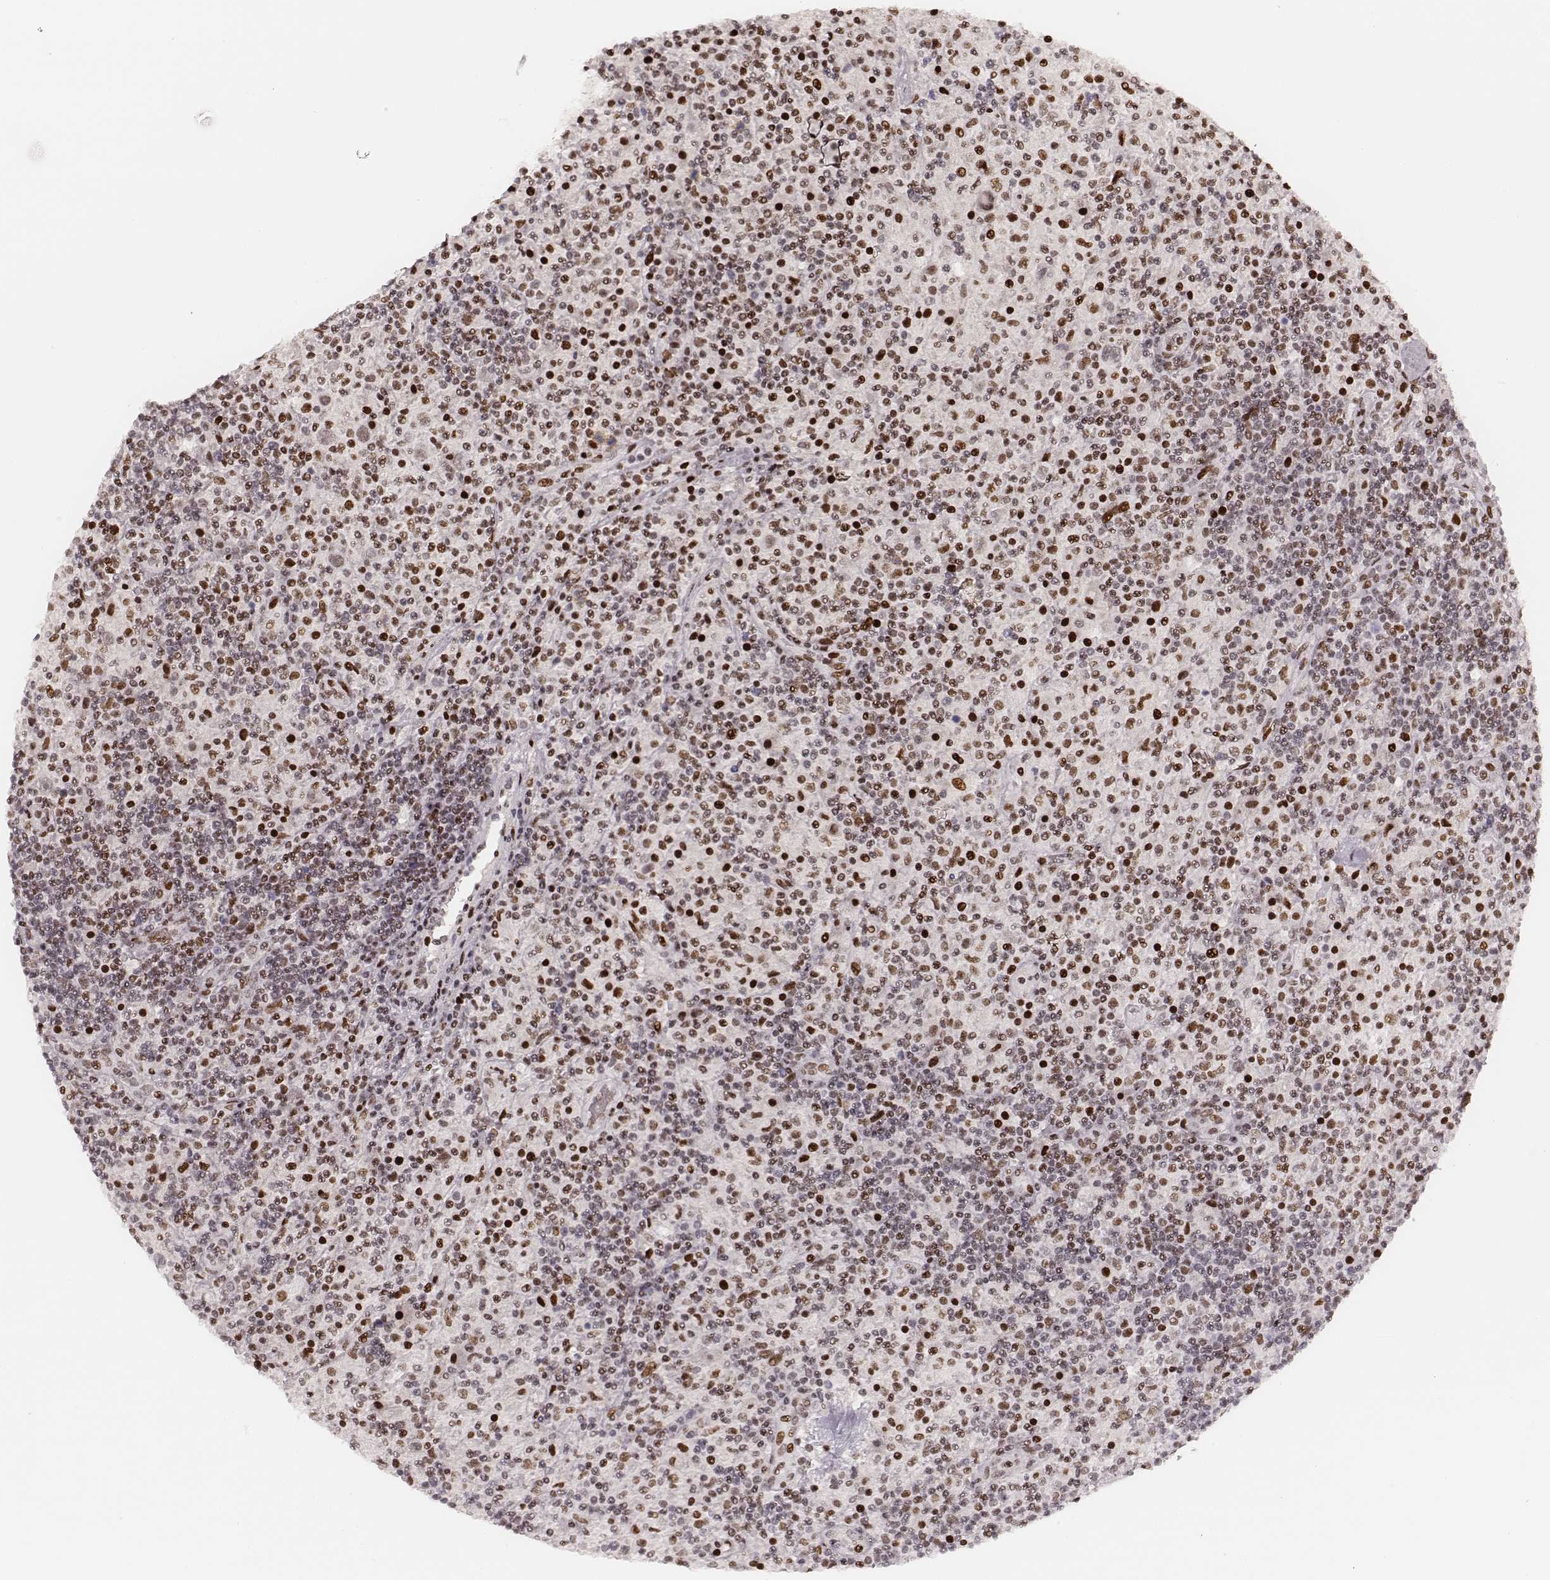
{"staining": {"intensity": "moderate", "quantity": ">75%", "location": "nuclear"}, "tissue": "lymphoma", "cell_type": "Tumor cells", "image_type": "cancer", "snomed": [{"axis": "morphology", "description": "Hodgkin's disease, NOS"}, {"axis": "topography", "description": "Lymph node"}], "caption": "IHC of human Hodgkin's disease demonstrates medium levels of moderate nuclear positivity in about >75% of tumor cells.", "gene": "HNRNPC", "patient": {"sex": "male", "age": 70}}